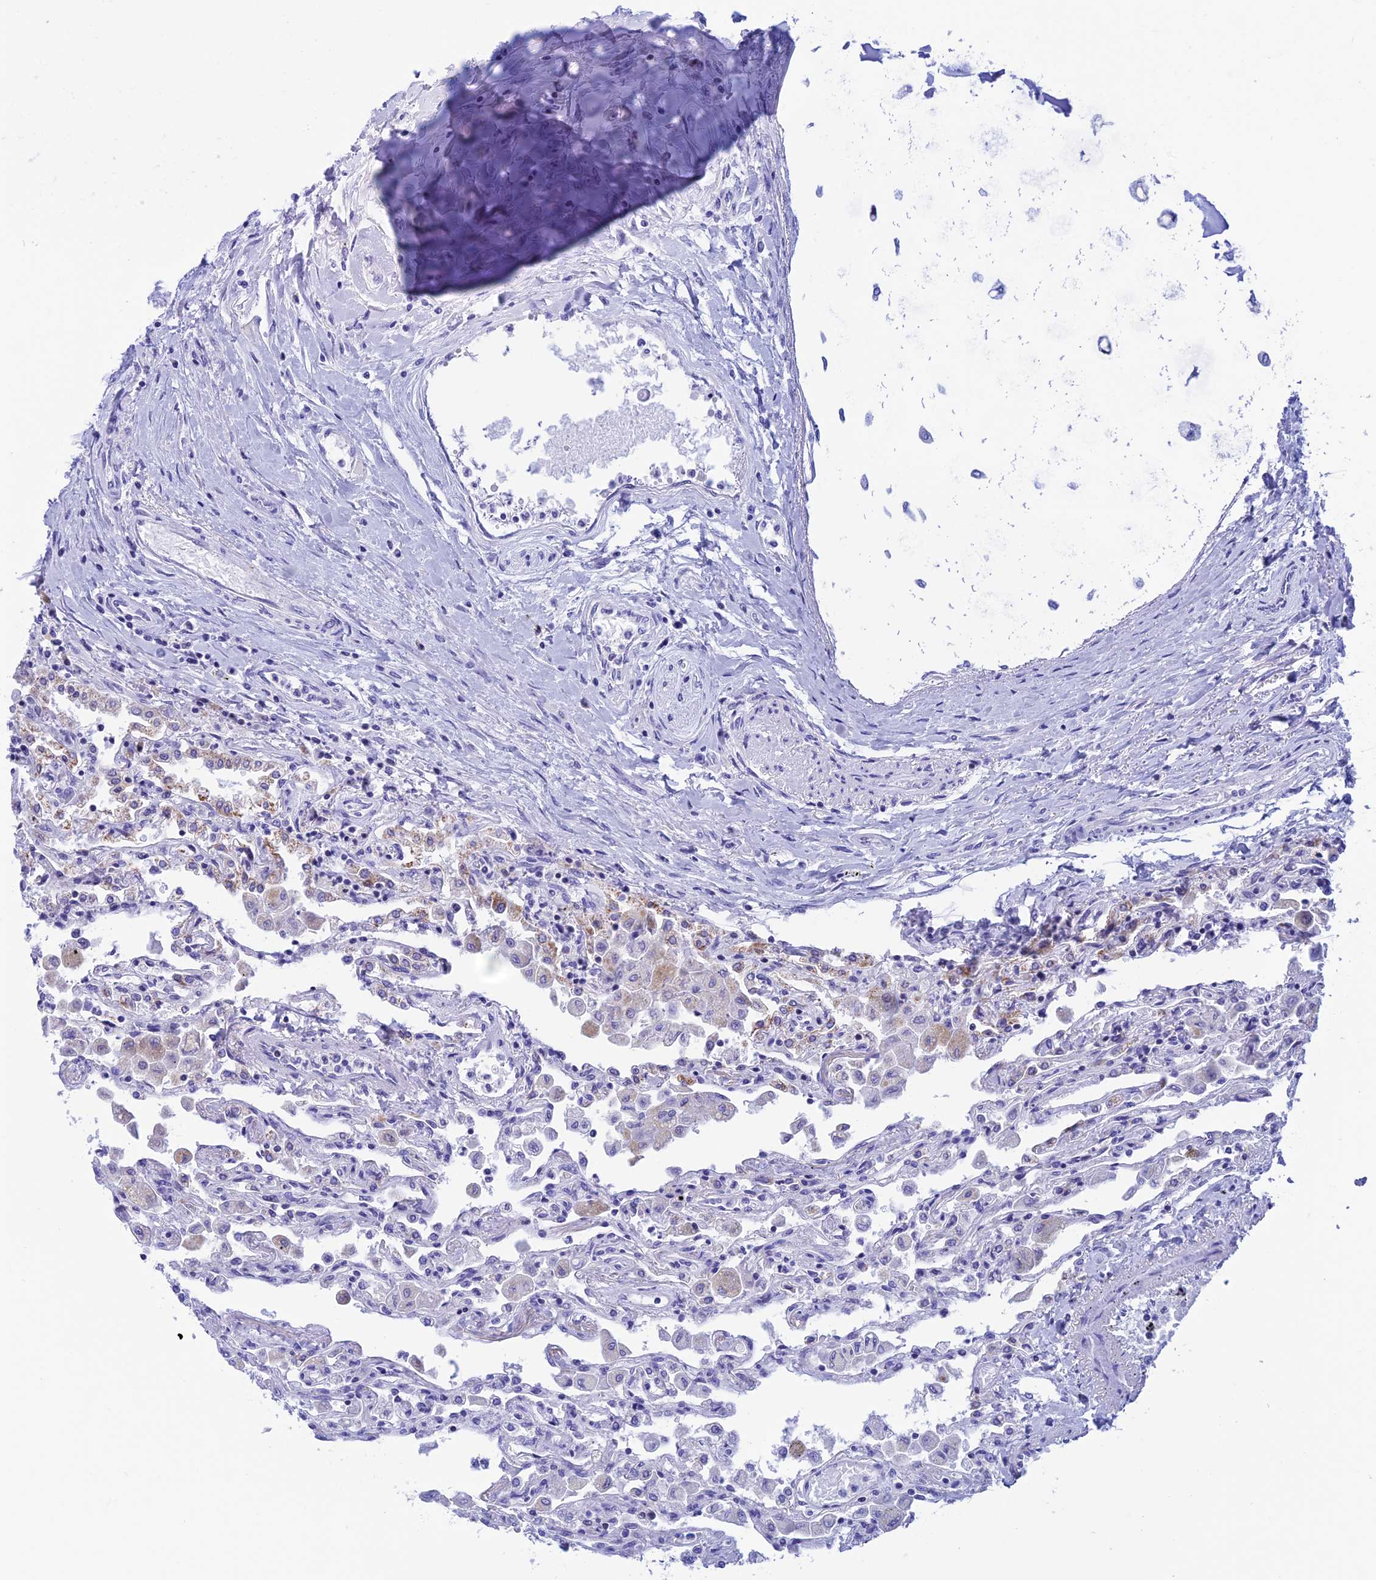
{"staining": {"intensity": "negative", "quantity": "none", "location": "none"}, "tissue": "lung", "cell_type": "Alveolar cells", "image_type": "normal", "snomed": [{"axis": "morphology", "description": "Normal tissue, NOS"}, {"axis": "topography", "description": "Bronchus"}, {"axis": "topography", "description": "Lung"}], "caption": "DAB immunohistochemical staining of benign human lung shows no significant expression in alveolar cells.", "gene": "NXPE4", "patient": {"sex": "female", "age": 49}}